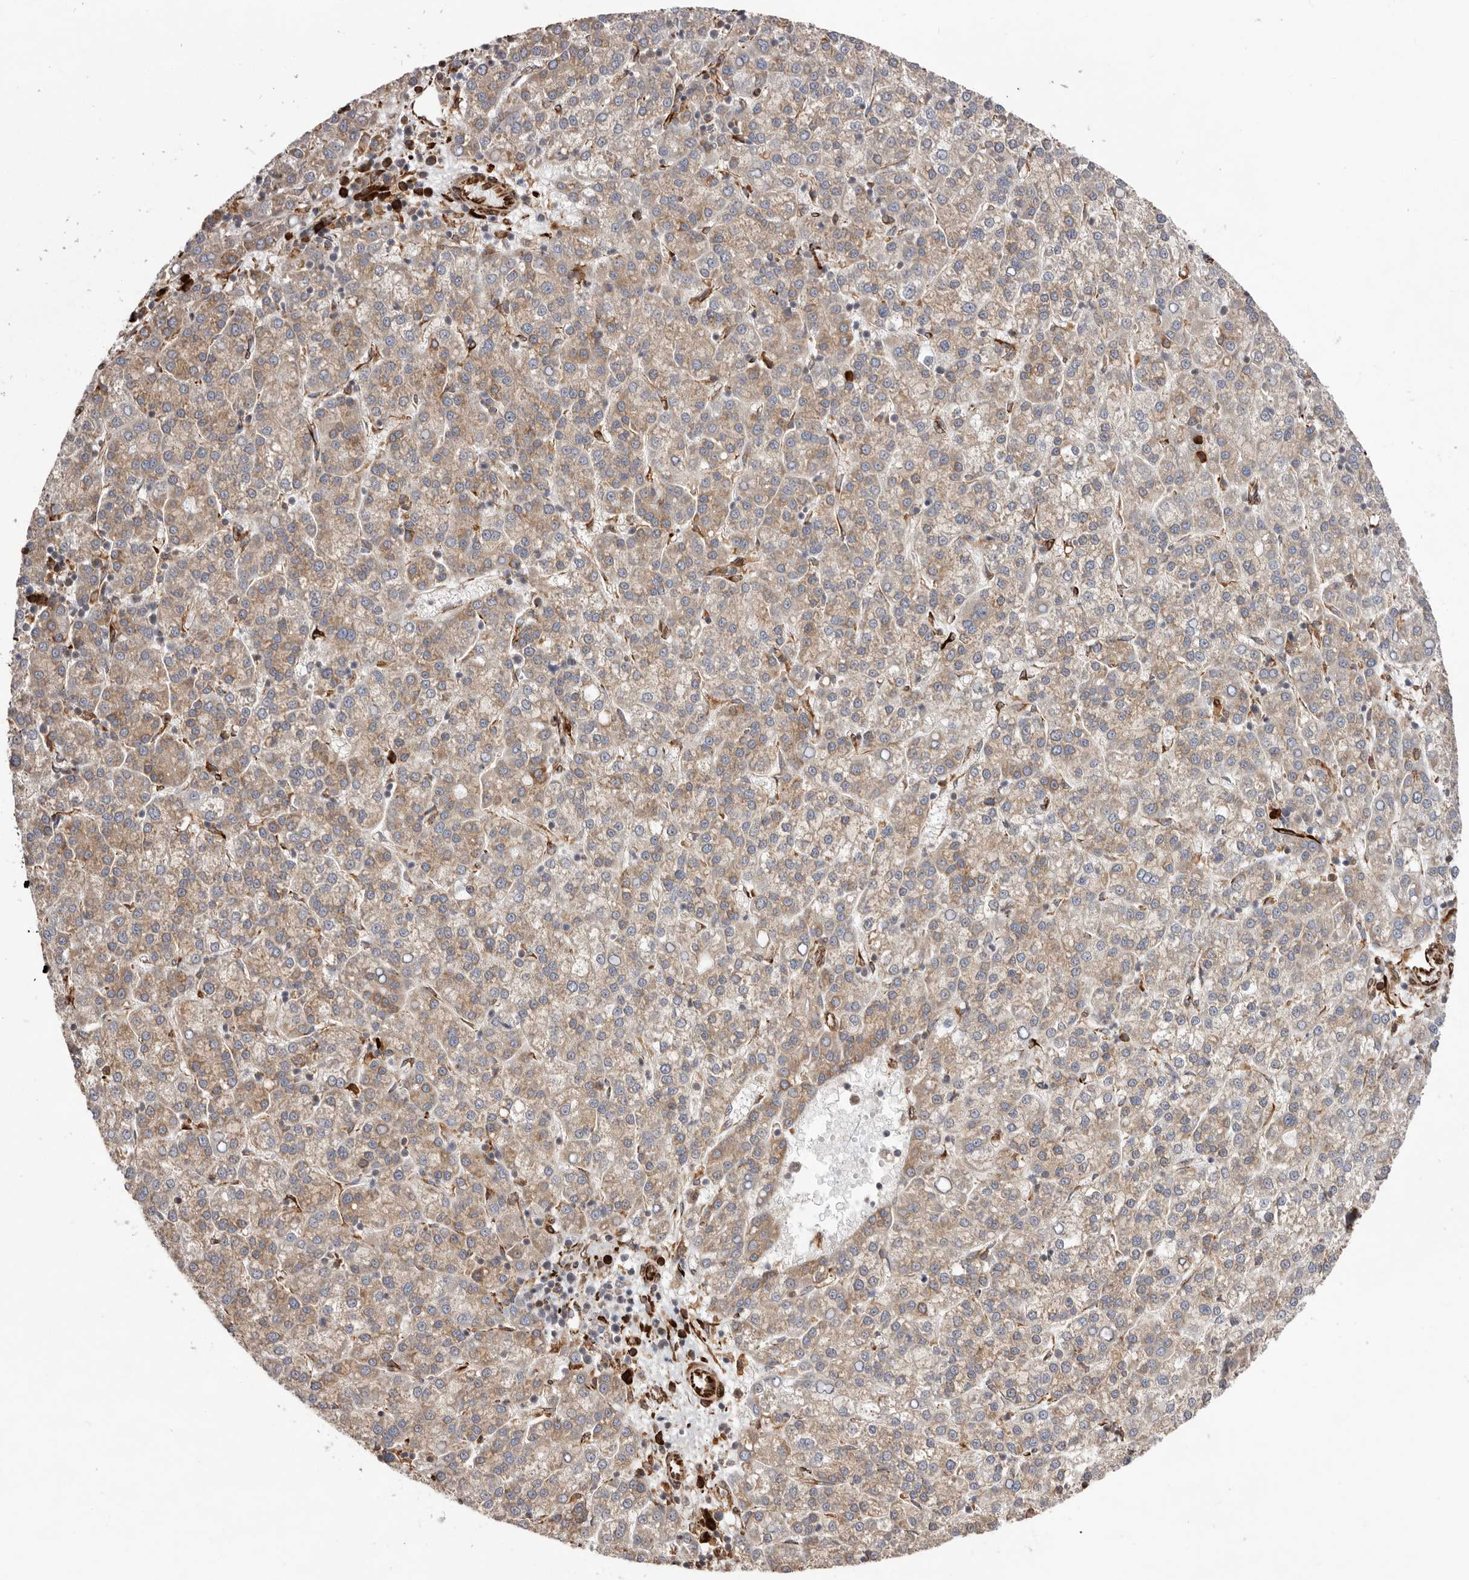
{"staining": {"intensity": "weak", "quantity": ">75%", "location": "cytoplasmic/membranous"}, "tissue": "liver cancer", "cell_type": "Tumor cells", "image_type": "cancer", "snomed": [{"axis": "morphology", "description": "Carcinoma, Hepatocellular, NOS"}, {"axis": "topography", "description": "Liver"}], "caption": "Liver hepatocellular carcinoma stained for a protein reveals weak cytoplasmic/membranous positivity in tumor cells.", "gene": "WDTC1", "patient": {"sex": "female", "age": 58}}